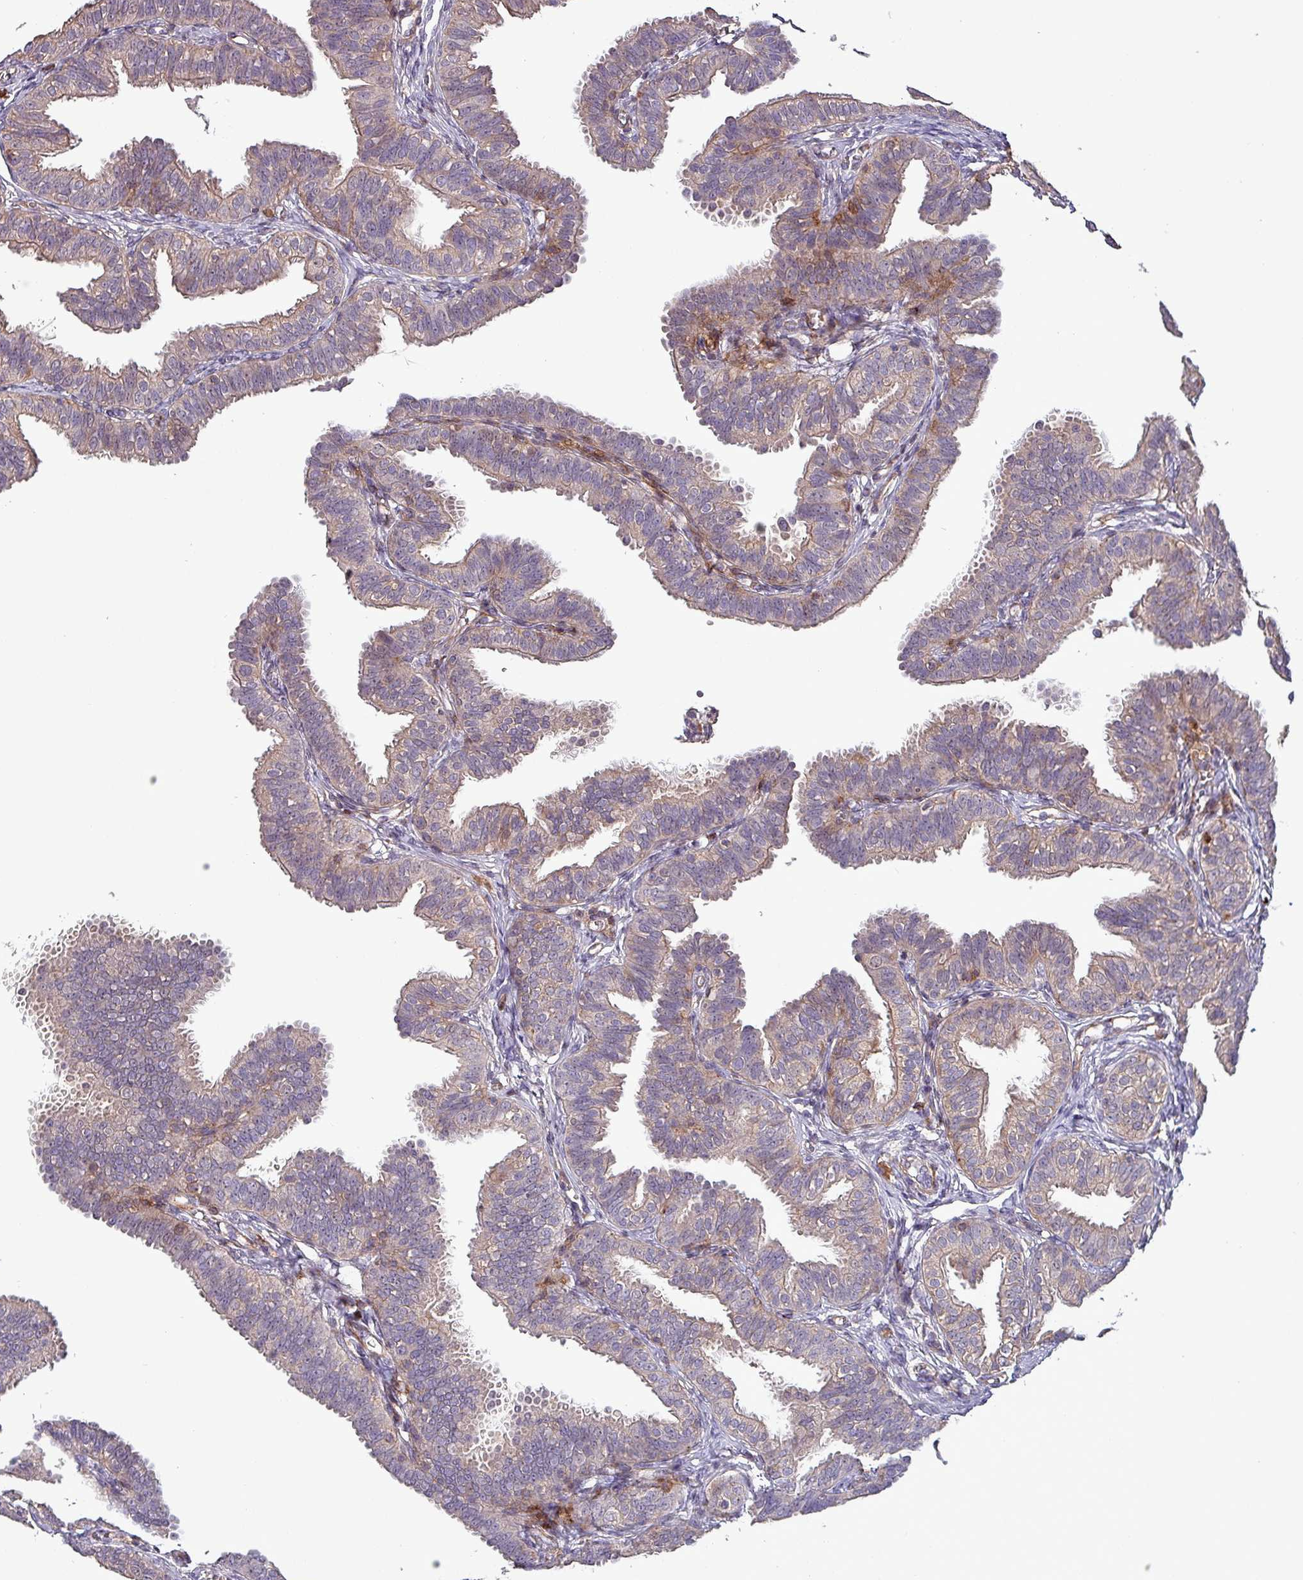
{"staining": {"intensity": "weak", "quantity": "25%-75%", "location": "cytoplasmic/membranous"}, "tissue": "fallopian tube", "cell_type": "Glandular cells", "image_type": "normal", "snomed": [{"axis": "morphology", "description": "Normal tissue, NOS"}, {"axis": "topography", "description": "Fallopian tube"}], "caption": "The histopathology image displays immunohistochemical staining of benign fallopian tube. There is weak cytoplasmic/membranous positivity is identified in about 25%-75% of glandular cells. The staining is performed using DAB (3,3'-diaminobenzidine) brown chromogen to label protein expression. The nuclei are counter-stained blue using hematoxylin.", "gene": "TPRA1", "patient": {"sex": "female", "age": 35}}